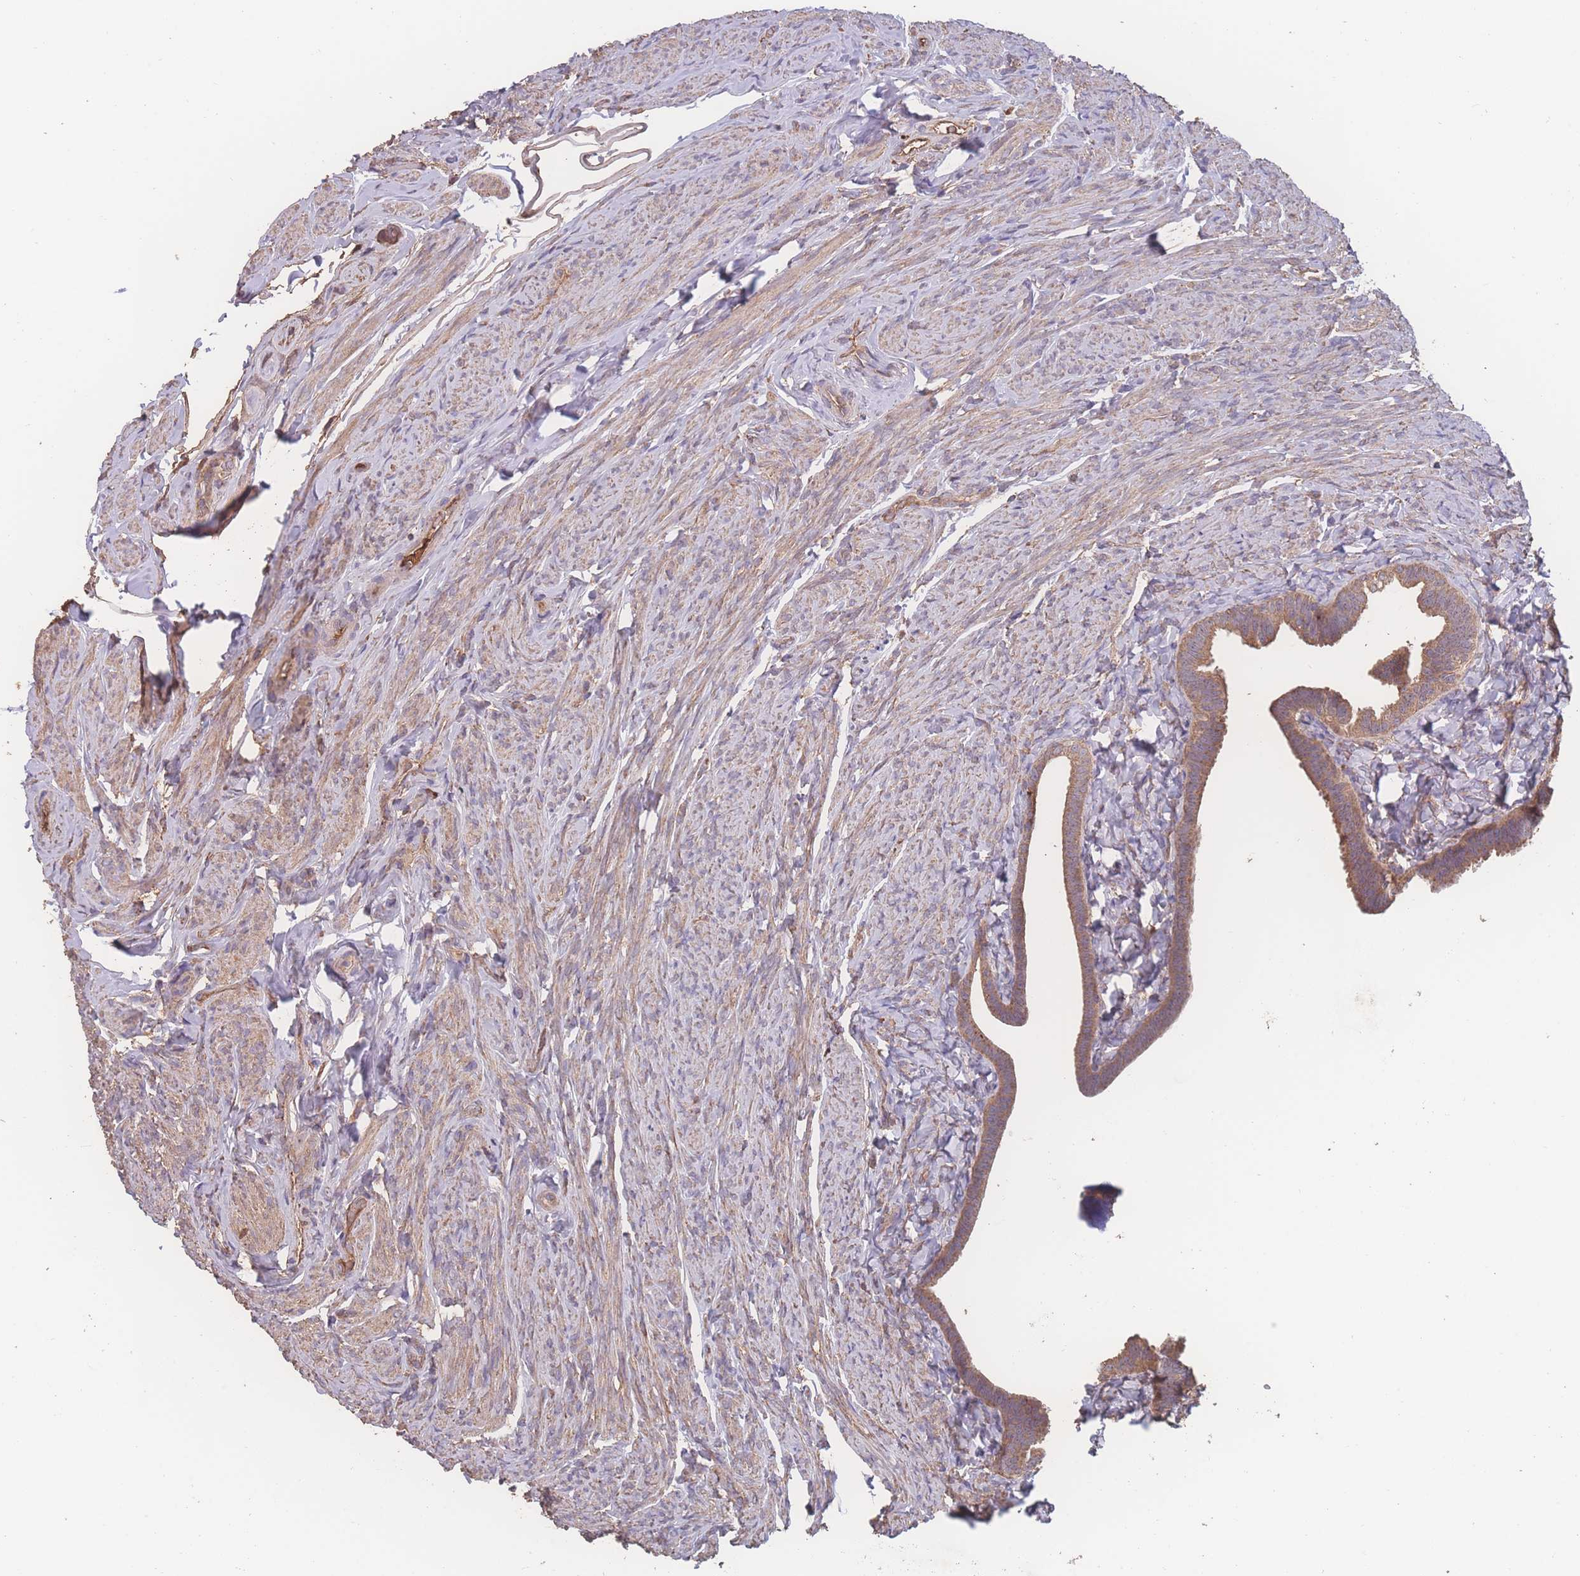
{"staining": {"intensity": "moderate", "quantity": ">75%", "location": "cytoplasmic/membranous"}, "tissue": "fallopian tube", "cell_type": "Glandular cells", "image_type": "normal", "snomed": [{"axis": "morphology", "description": "Normal tissue, NOS"}, {"axis": "topography", "description": "Fallopian tube"}], "caption": "IHC micrograph of unremarkable fallopian tube stained for a protein (brown), which exhibits medium levels of moderate cytoplasmic/membranous positivity in approximately >75% of glandular cells.", "gene": "ATXN10", "patient": {"sex": "female", "age": 69}}